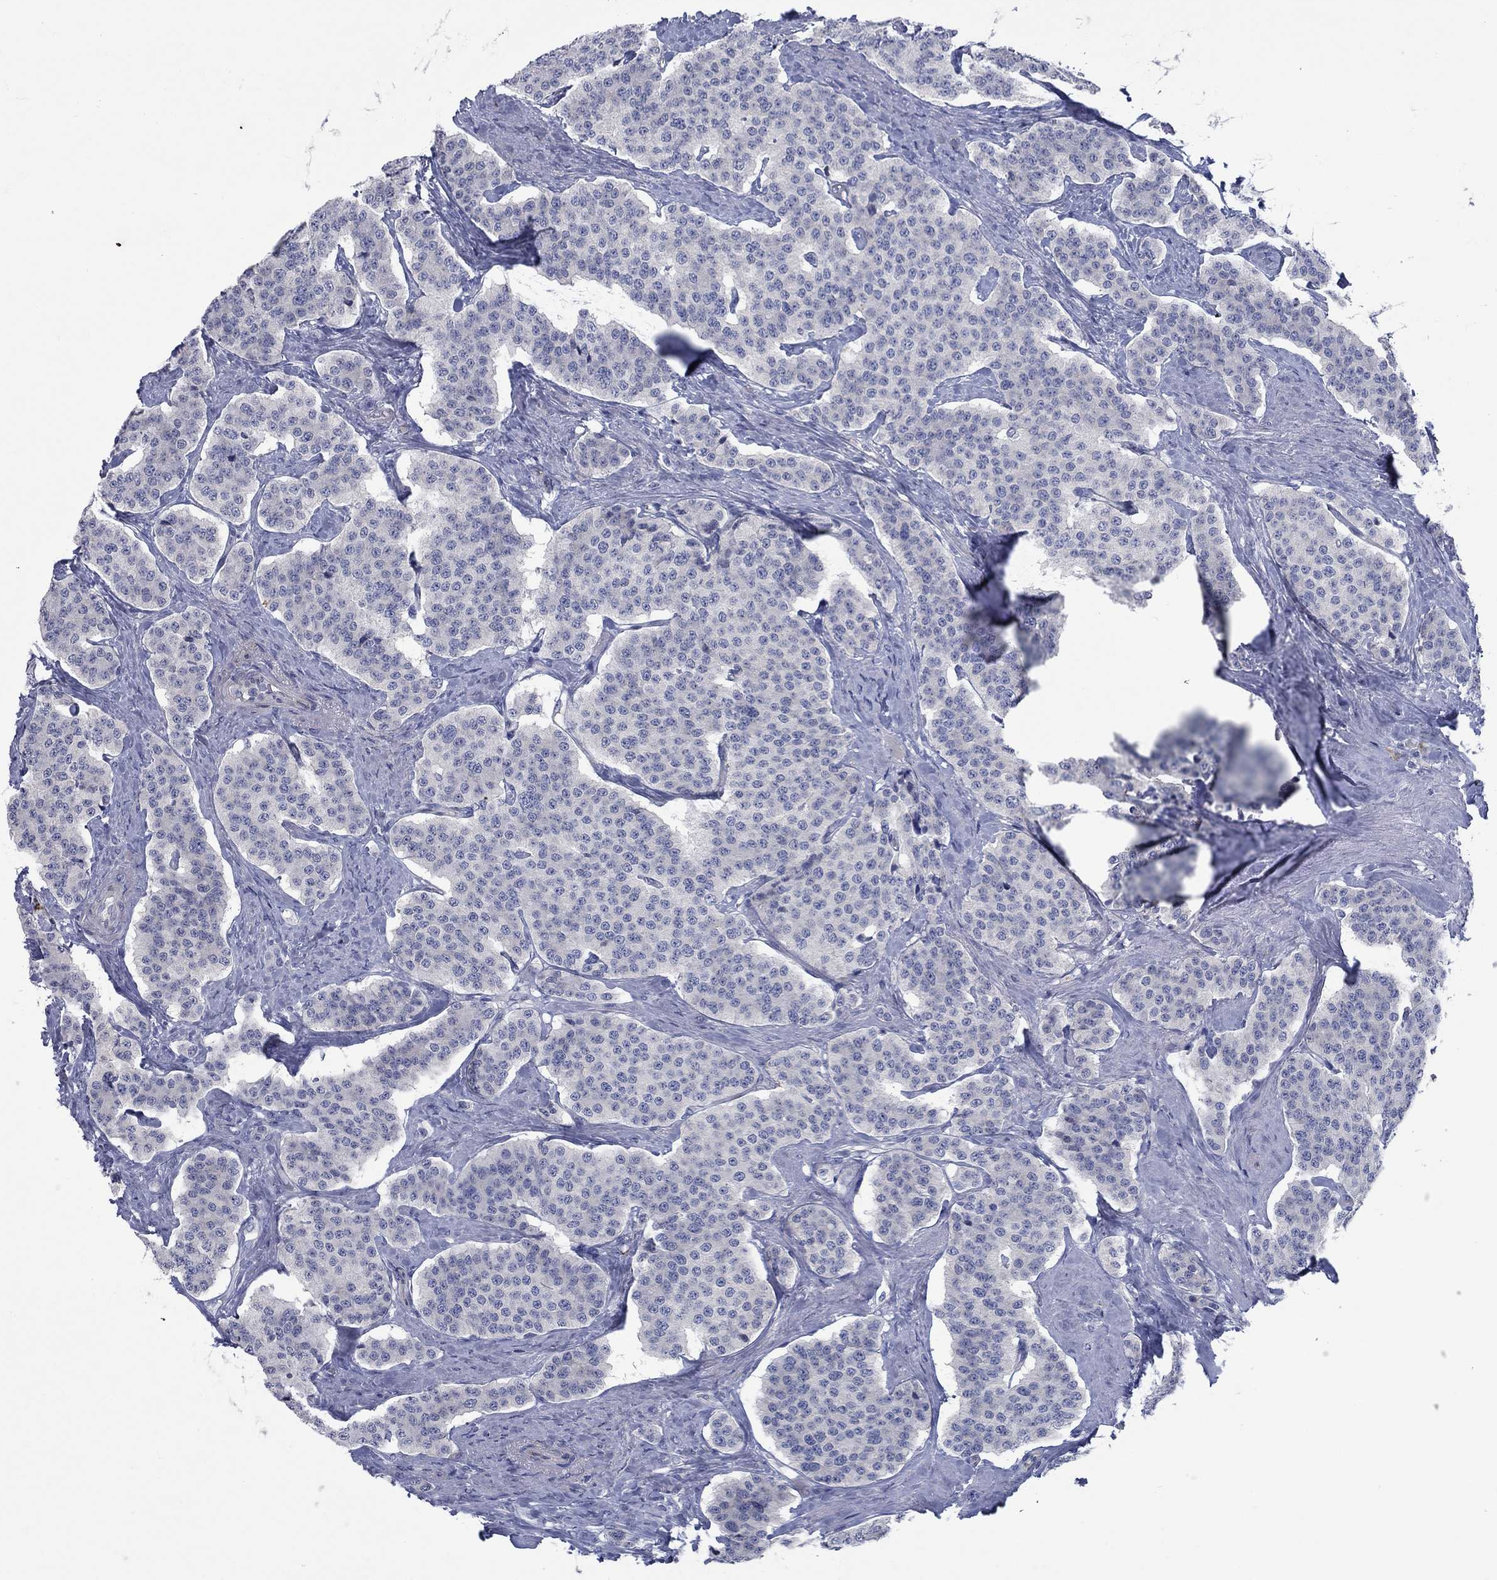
{"staining": {"intensity": "negative", "quantity": "none", "location": "none"}, "tissue": "carcinoid", "cell_type": "Tumor cells", "image_type": "cancer", "snomed": [{"axis": "morphology", "description": "Carcinoid, malignant, NOS"}, {"axis": "topography", "description": "Small intestine"}], "caption": "Protein analysis of malignant carcinoid reveals no significant expression in tumor cells.", "gene": "FXR1", "patient": {"sex": "female", "age": 58}}